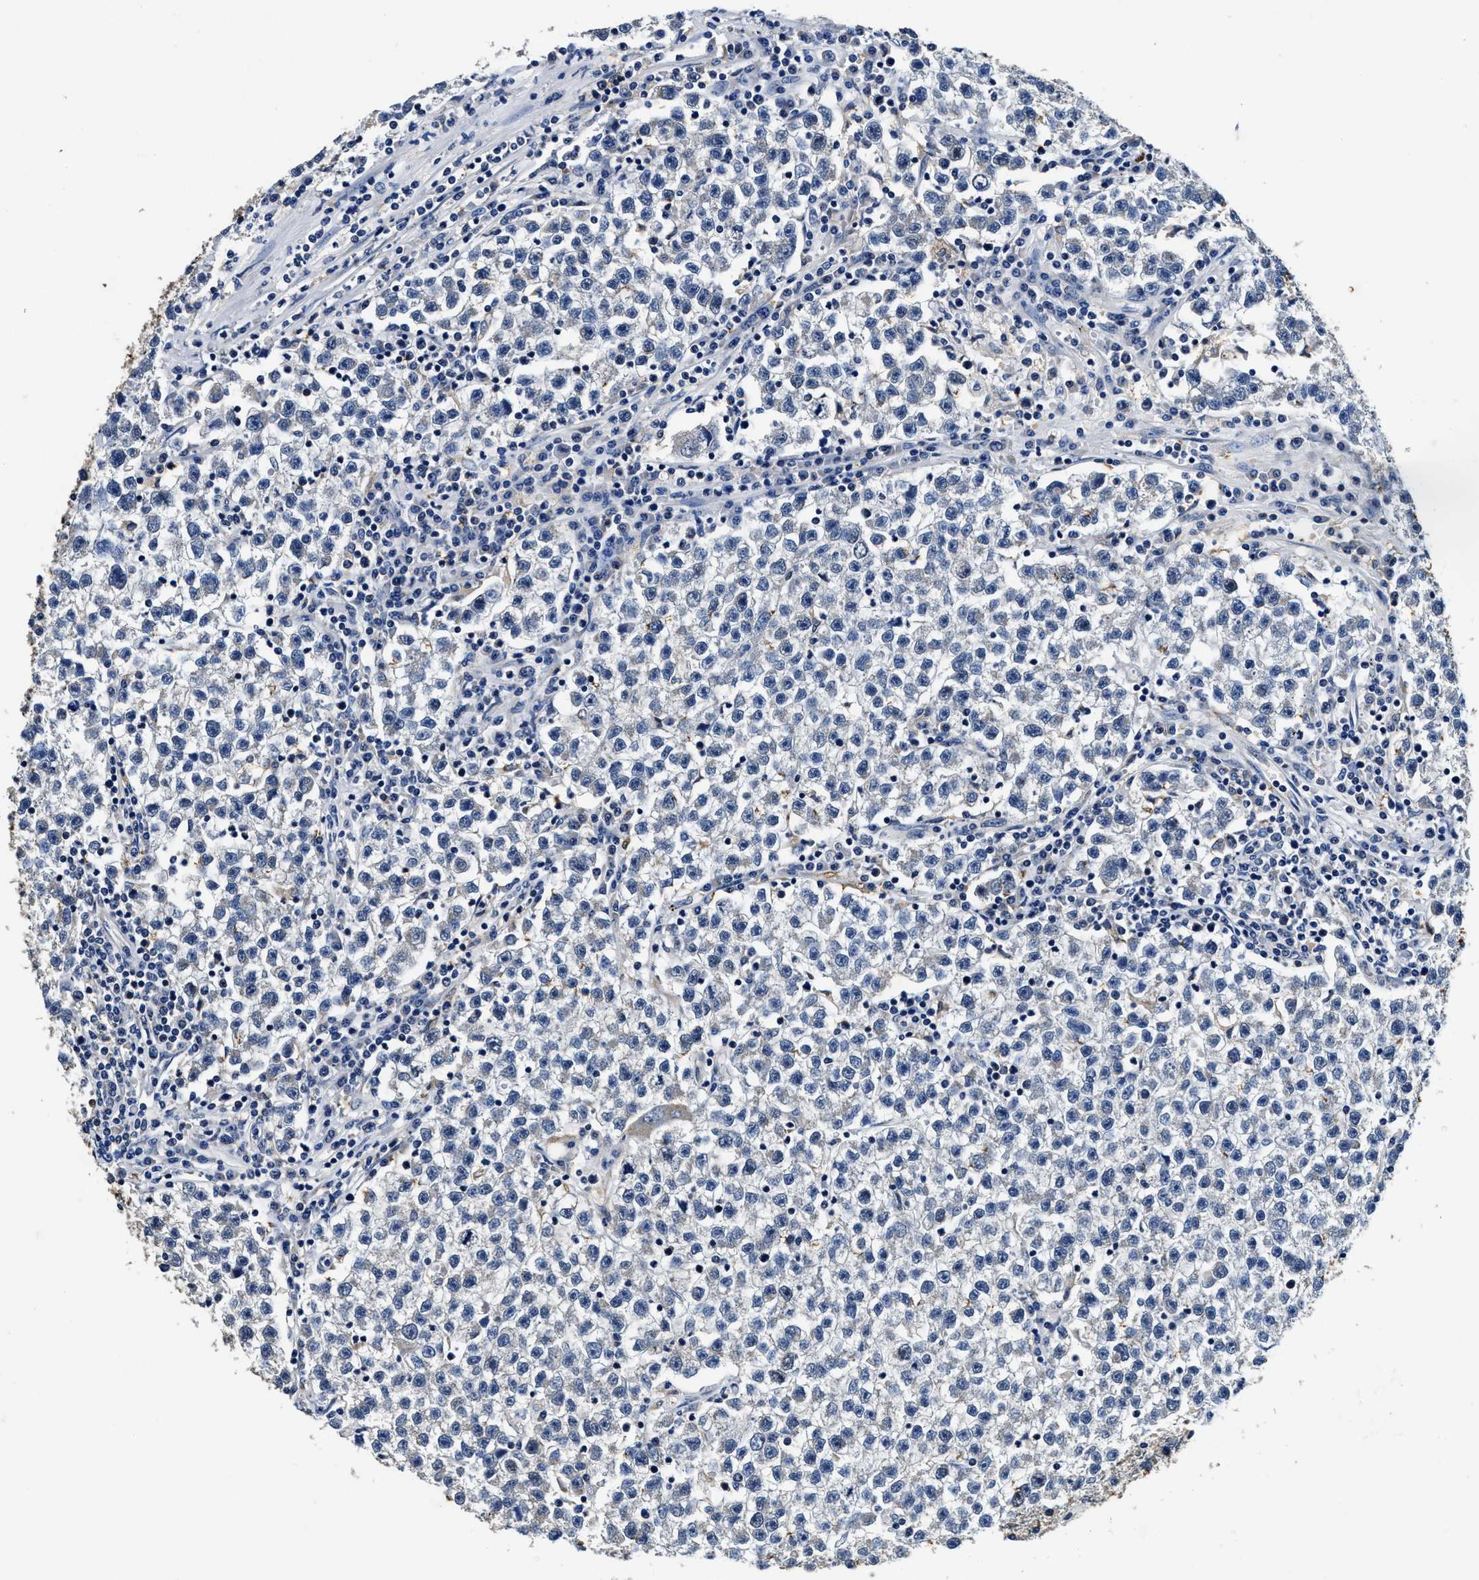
{"staining": {"intensity": "negative", "quantity": "none", "location": "none"}, "tissue": "testis cancer", "cell_type": "Tumor cells", "image_type": "cancer", "snomed": [{"axis": "morphology", "description": "Seminoma, NOS"}, {"axis": "topography", "description": "Testis"}], "caption": "A high-resolution micrograph shows IHC staining of seminoma (testis), which exhibits no significant staining in tumor cells.", "gene": "PI4KB", "patient": {"sex": "male", "age": 22}}